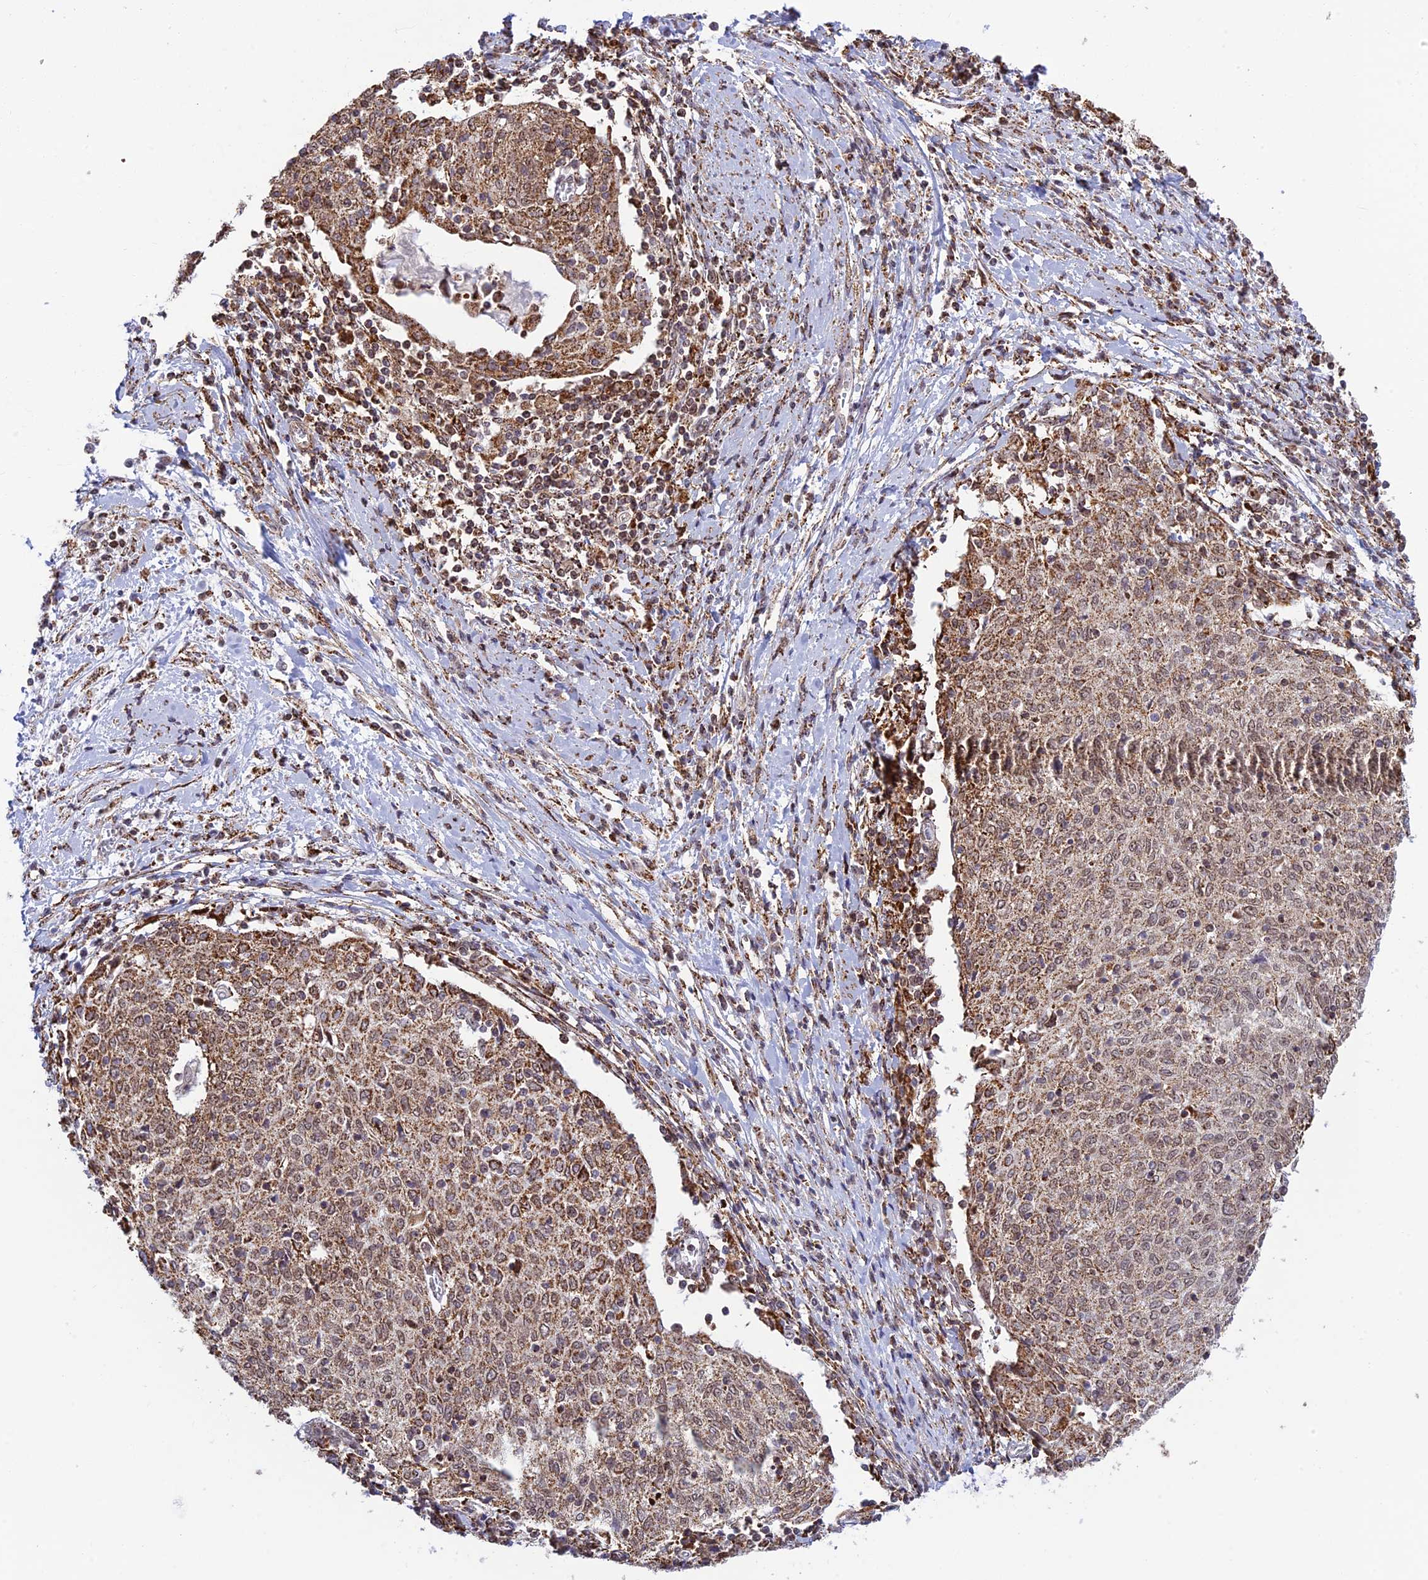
{"staining": {"intensity": "moderate", "quantity": ">75%", "location": "cytoplasmic/membranous"}, "tissue": "cervical cancer", "cell_type": "Tumor cells", "image_type": "cancer", "snomed": [{"axis": "morphology", "description": "Squamous cell carcinoma, NOS"}, {"axis": "topography", "description": "Cervix"}], "caption": "Human cervical cancer stained for a protein (brown) displays moderate cytoplasmic/membranous positive positivity in approximately >75% of tumor cells.", "gene": "POLR1G", "patient": {"sex": "female", "age": 52}}